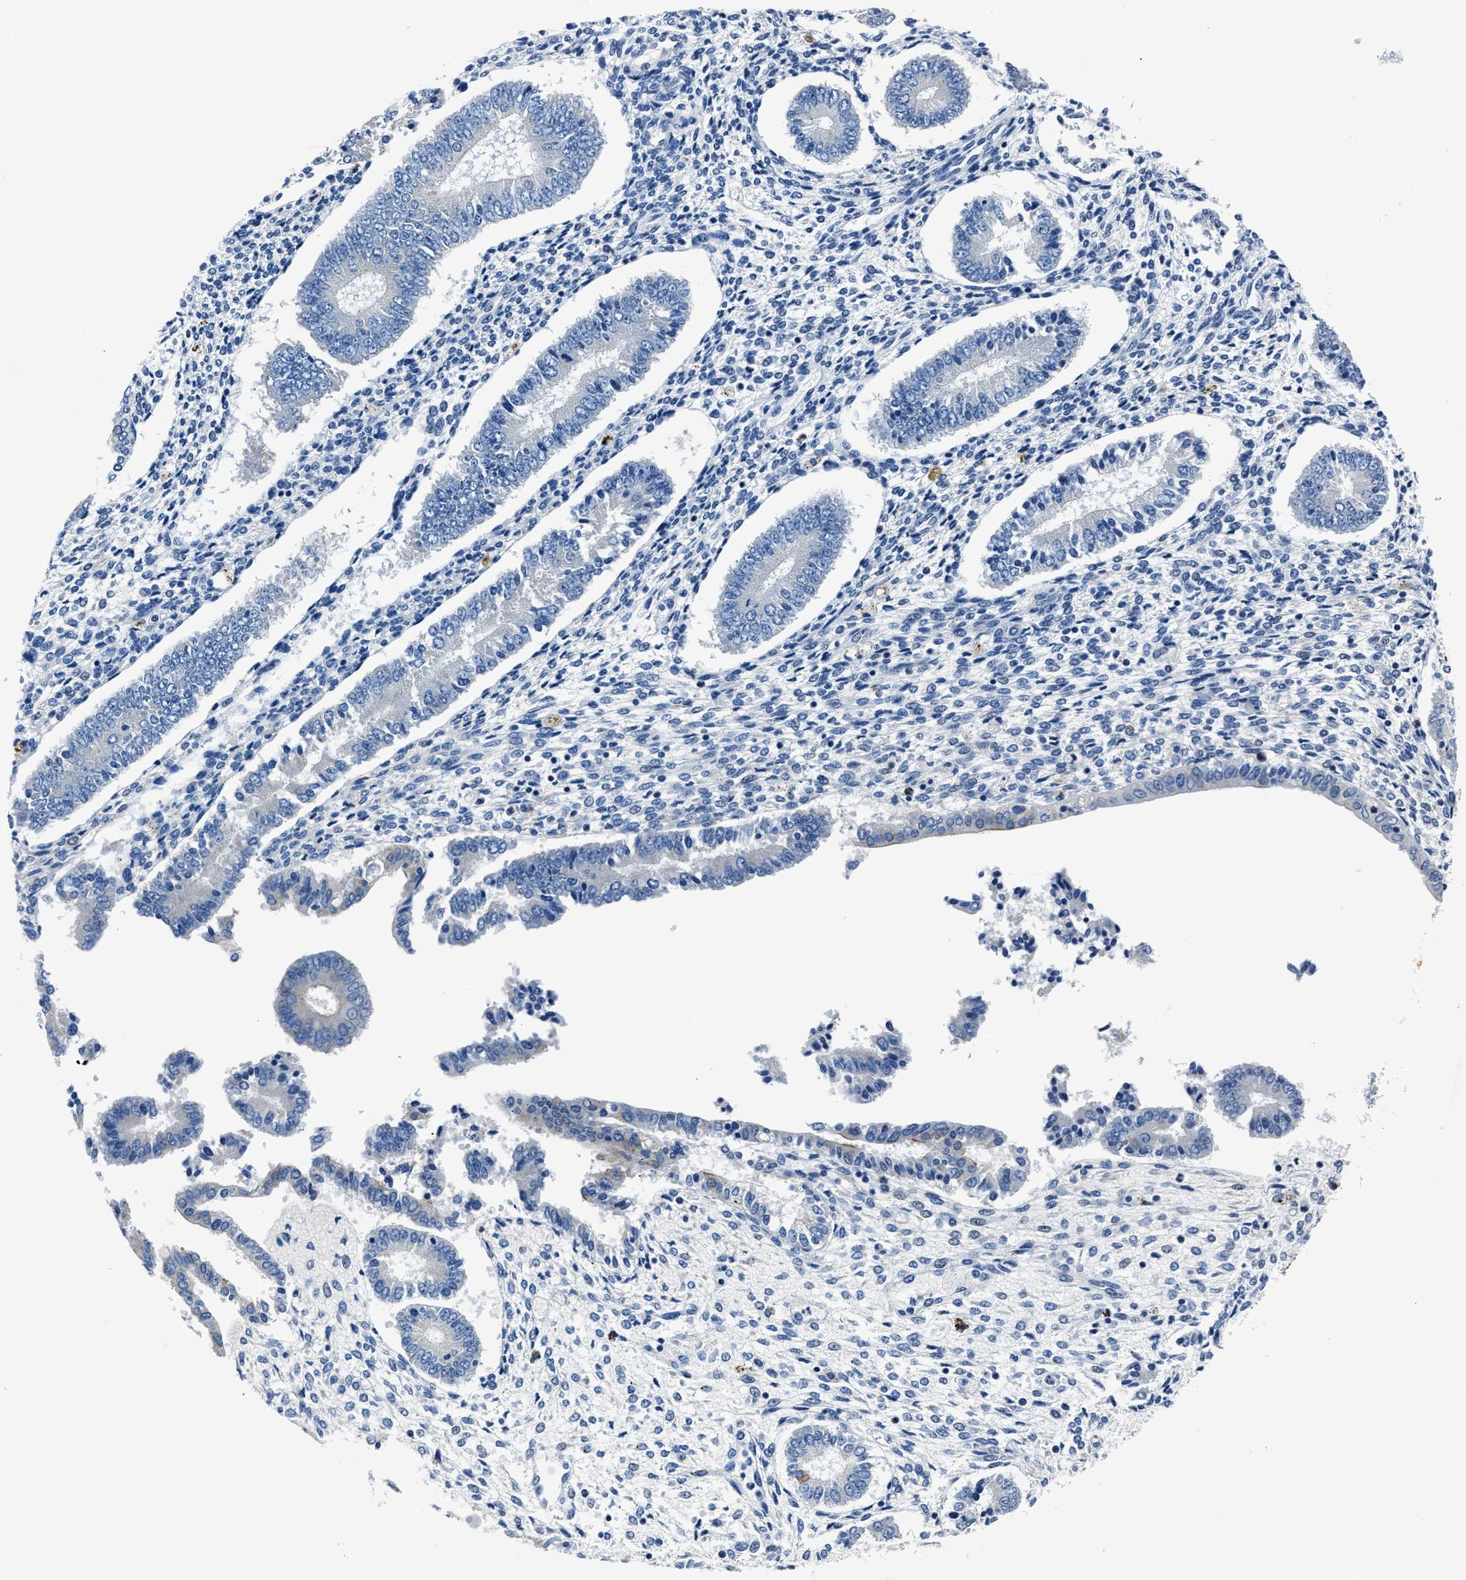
{"staining": {"intensity": "negative", "quantity": "none", "location": "none"}, "tissue": "endometrium", "cell_type": "Cells in endometrial stroma", "image_type": "normal", "snomed": [{"axis": "morphology", "description": "Normal tissue, NOS"}, {"axis": "topography", "description": "Endometrium"}], "caption": "High power microscopy image of an immunohistochemistry (IHC) histopathology image of unremarkable endometrium, revealing no significant positivity in cells in endometrial stroma.", "gene": "LMO7", "patient": {"sex": "female", "age": 42}}